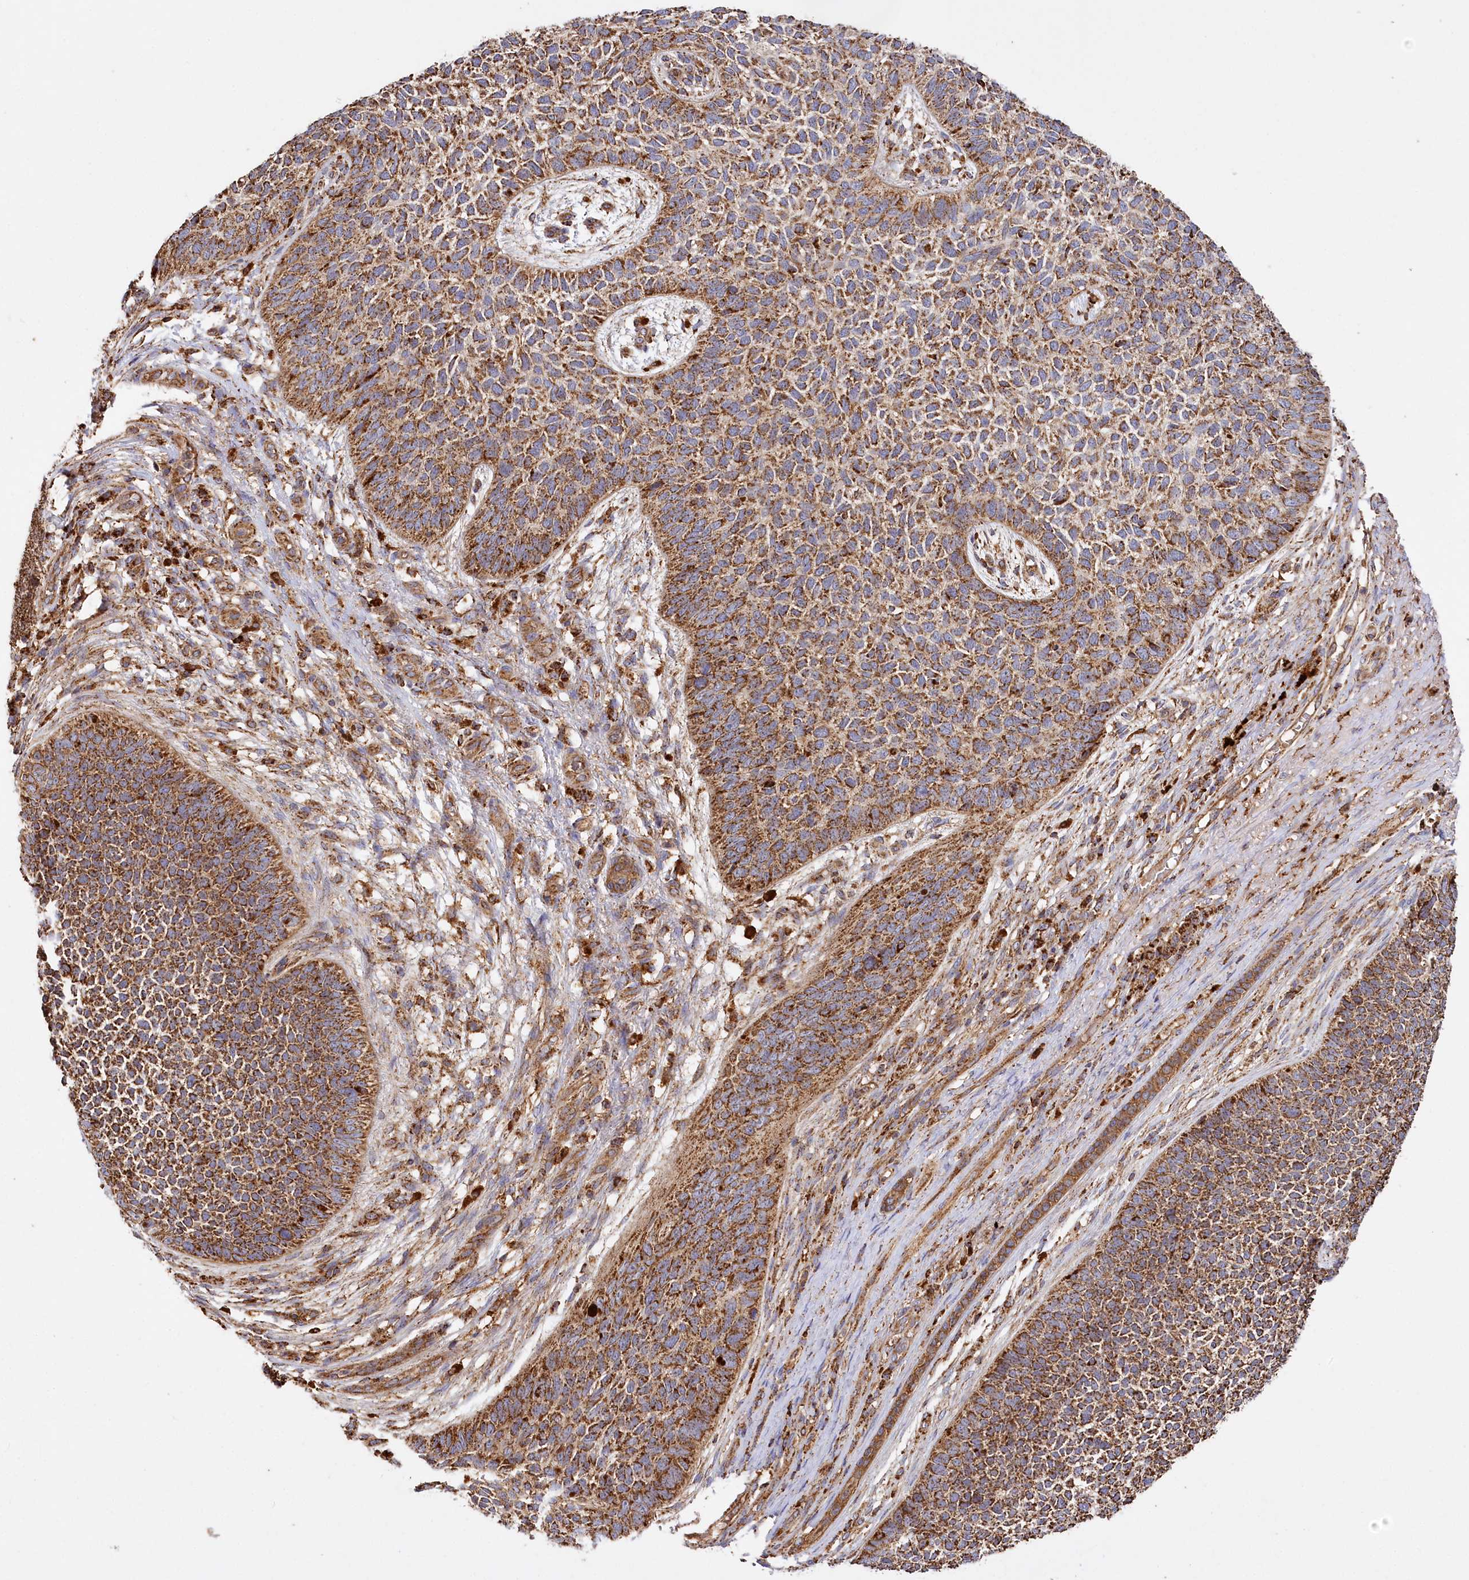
{"staining": {"intensity": "strong", "quantity": ">75%", "location": "cytoplasmic/membranous"}, "tissue": "skin cancer", "cell_type": "Tumor cells", "image_type": "cancer", "snomed": [{"axis": "morphology", "description": "Basal cell carcinoma"}, {"axis": "topography", "description": "Skin"}], "caption": "The micrograph demonstrates immunohistochemical staining of skin cancer (basal cell carcinoma). There is strong cytoplasmic/membranous expression is seen in approximately >75% of tumor cells.", "gene": "CARD19", "patient": {"sex": "female", "age": 84}}